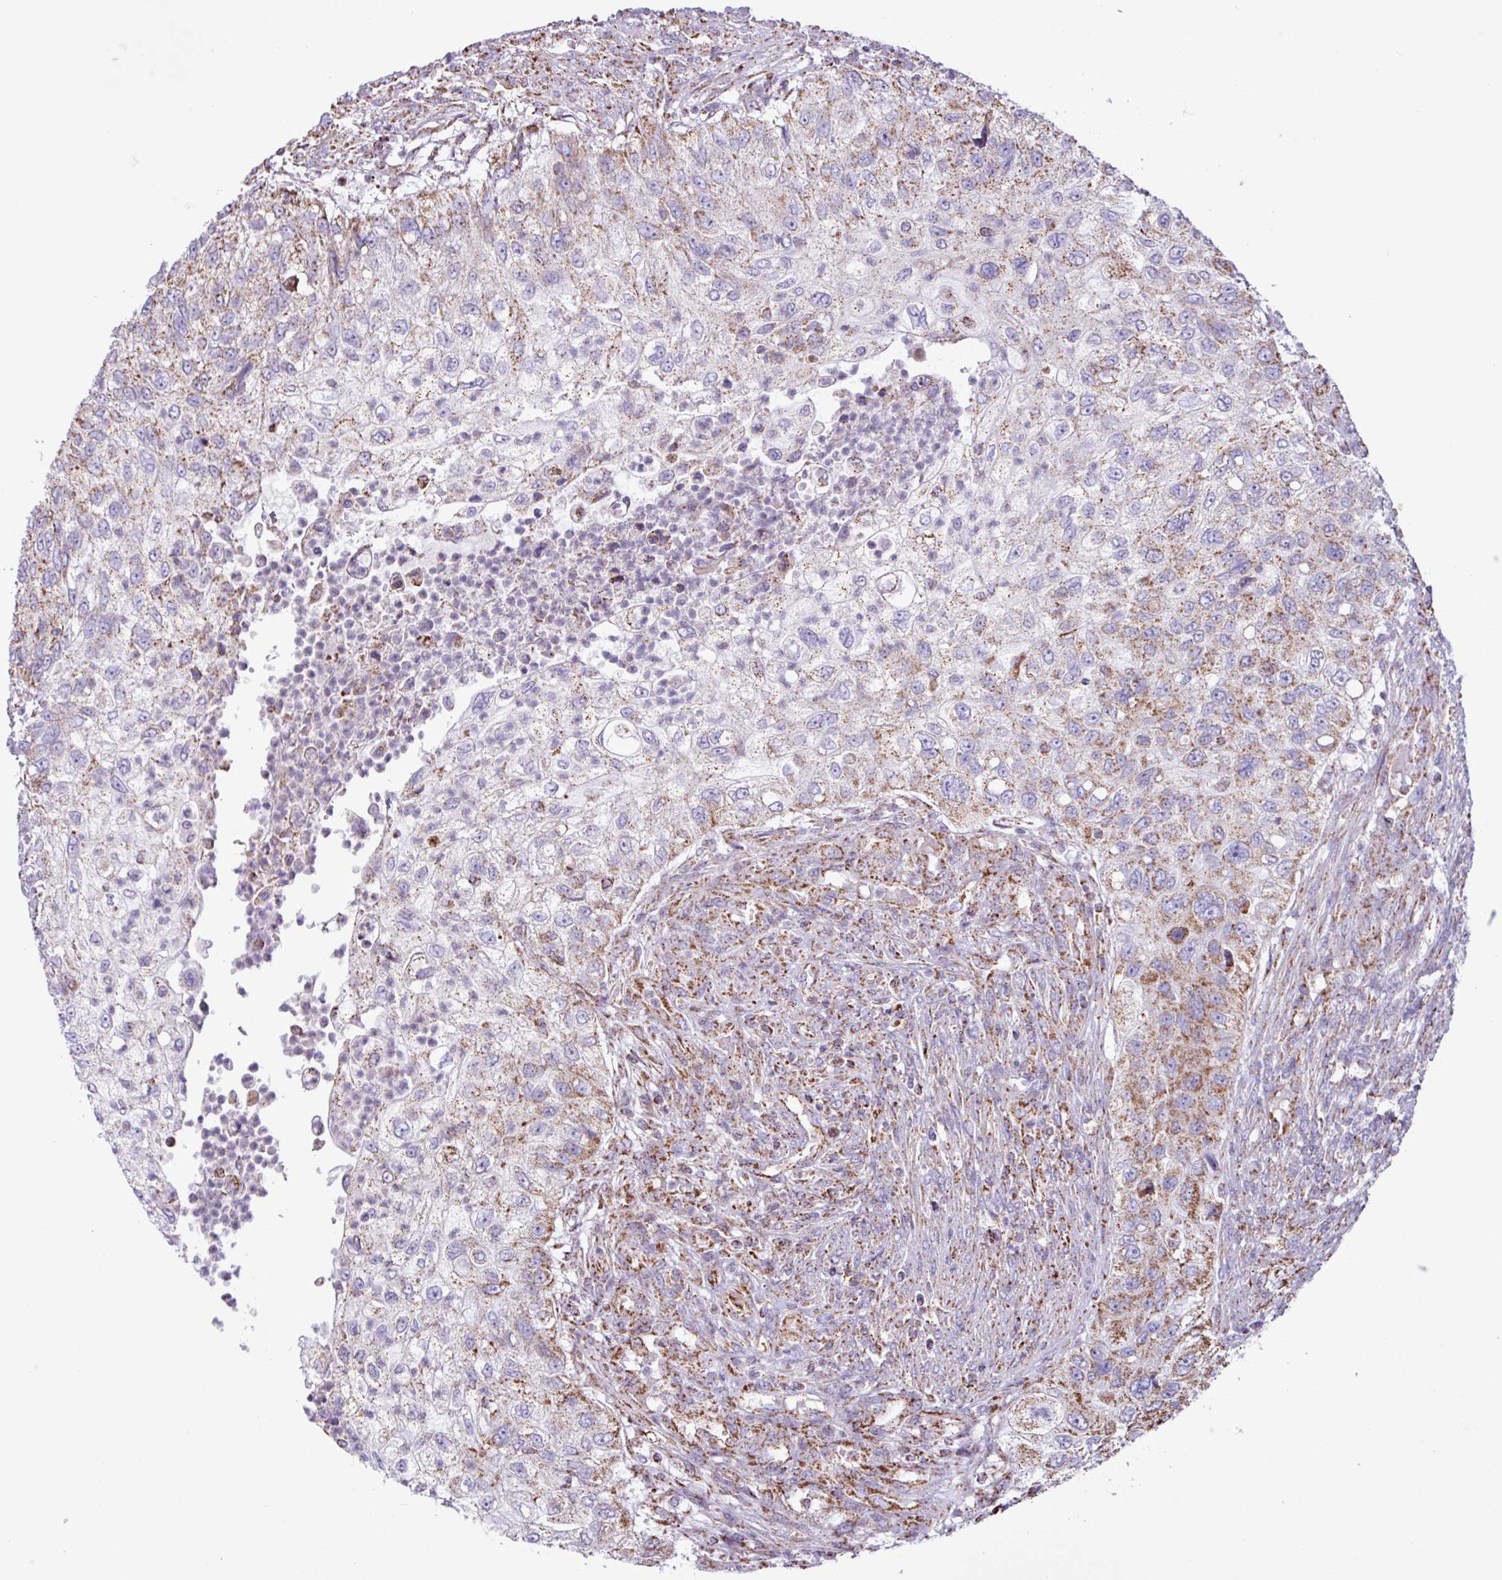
{"staining": {"intensity": "moderate", "quantity": "25%-75%", "location": "cytoplasmic/membranous"}, "tissue": "urothelial cancer", "cell_type": "Tumor cells", "image_type": "cancer", "snomed": [{"axis": "morphology", "description": "Urothelial carcinoma, High grade"}, {"axis": "topography", "description": "Urinary bladder"}], "caption": "High-grade urothelial carcinoma stained with a brown dye shows moderate cytoplasmic/membranous positive staining in approximately 25%-75% of tumor cells.", "gene": "RTL3", "patient": {"sex": "female", "age": 60}}